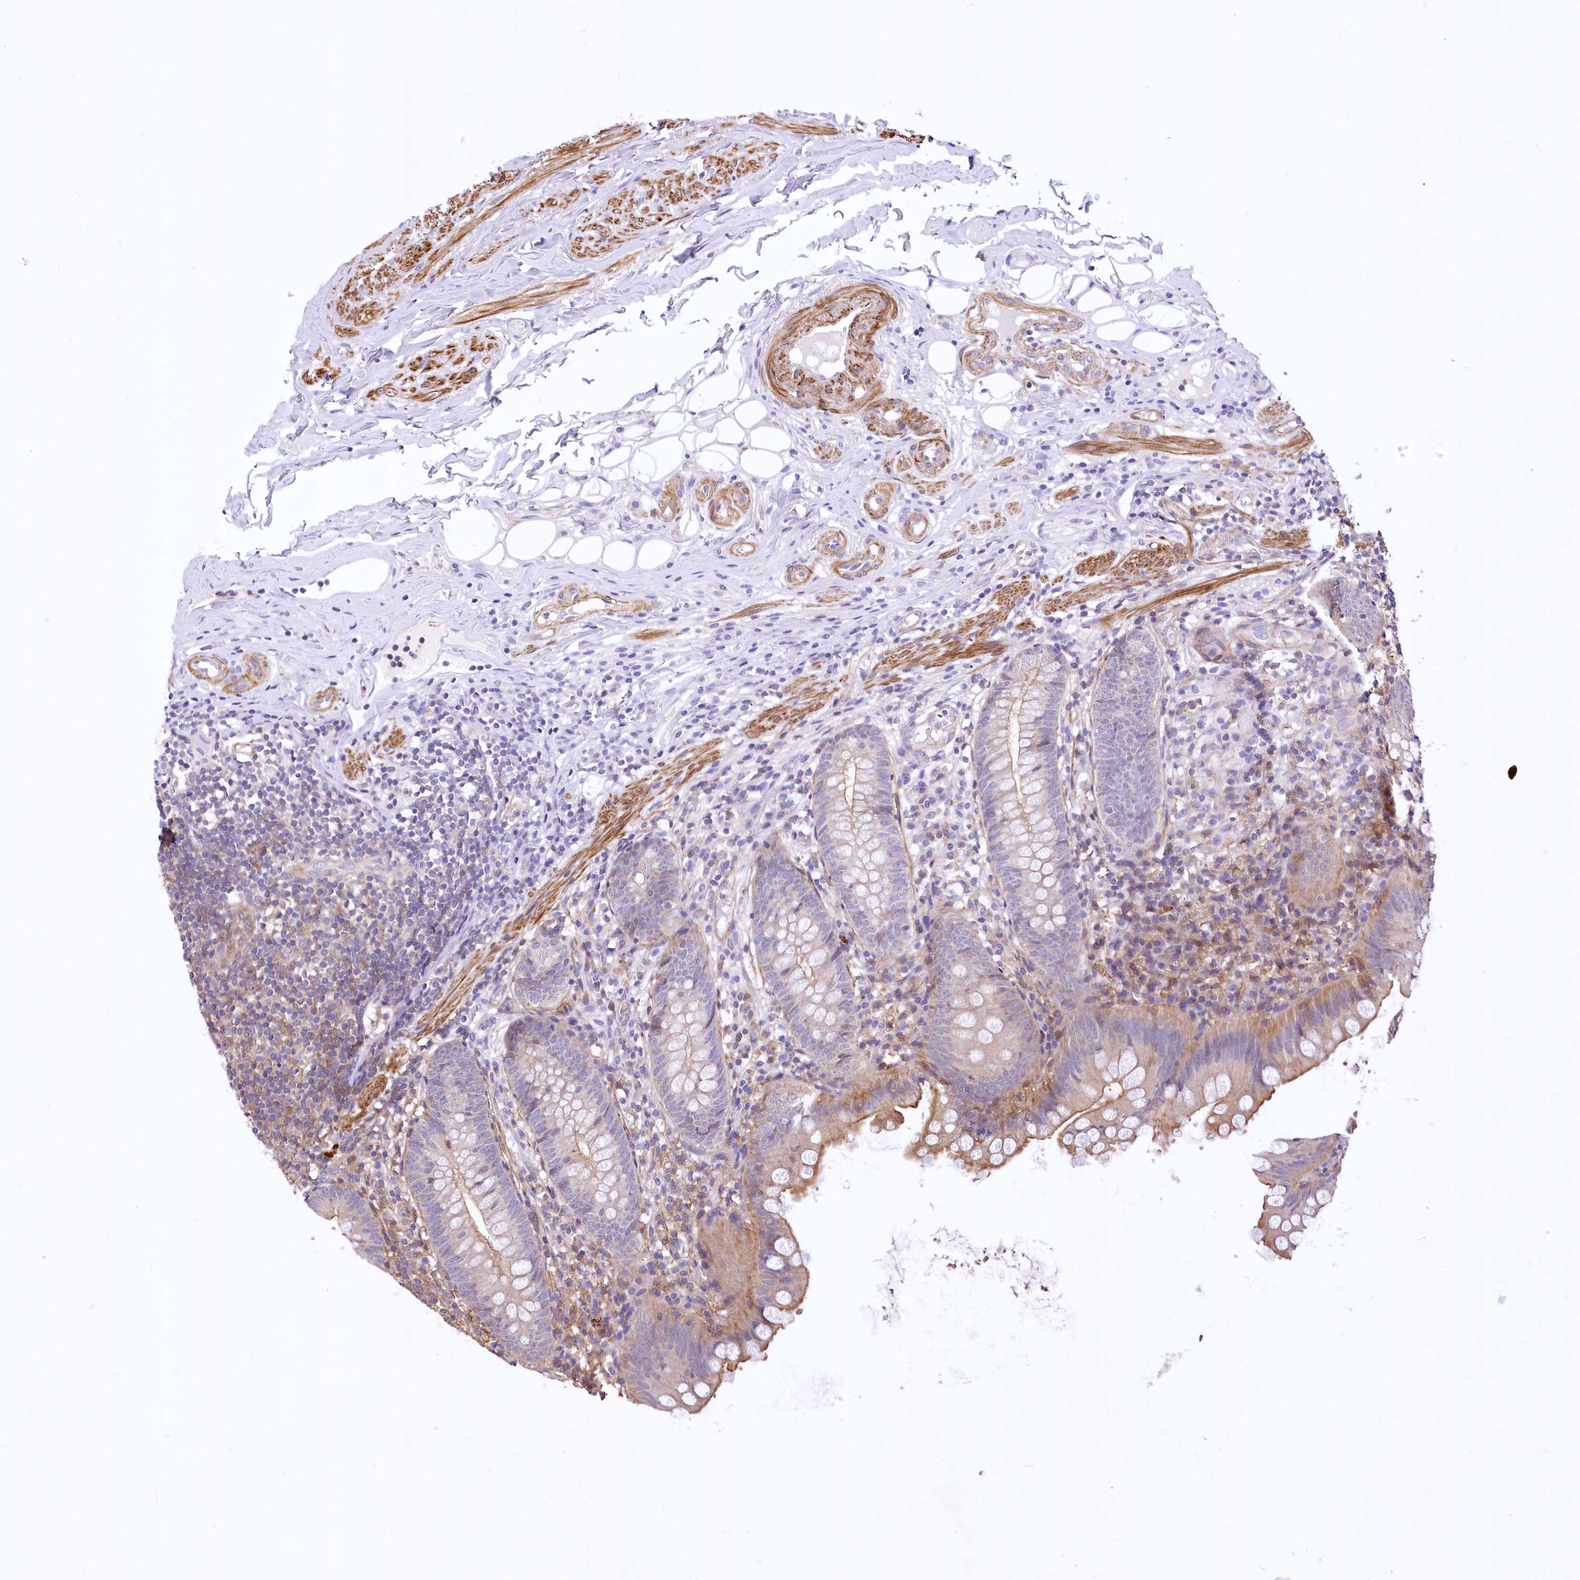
{"staining": {"intensity": "moderate", "quantity": "<25%", "location": "cytoplasmic/membranous"}, "tissue": "appendix", "cell_type": "Glandular cells", "image_type": "normal", "snomed": [{"axis": "morphology", "description": "Normal tissue, NOS"}, {"axis": "topography", "description": "Appendix"}], "caption": "A histopathology image showing moderate cytoplasmic/membranous positivity in approximately <25% of glandular cells in normal appendix, as visualized by brown immunohistochemical staining.", "gene": "DPP3", "patient": {"sex": "female", "age": 62}}